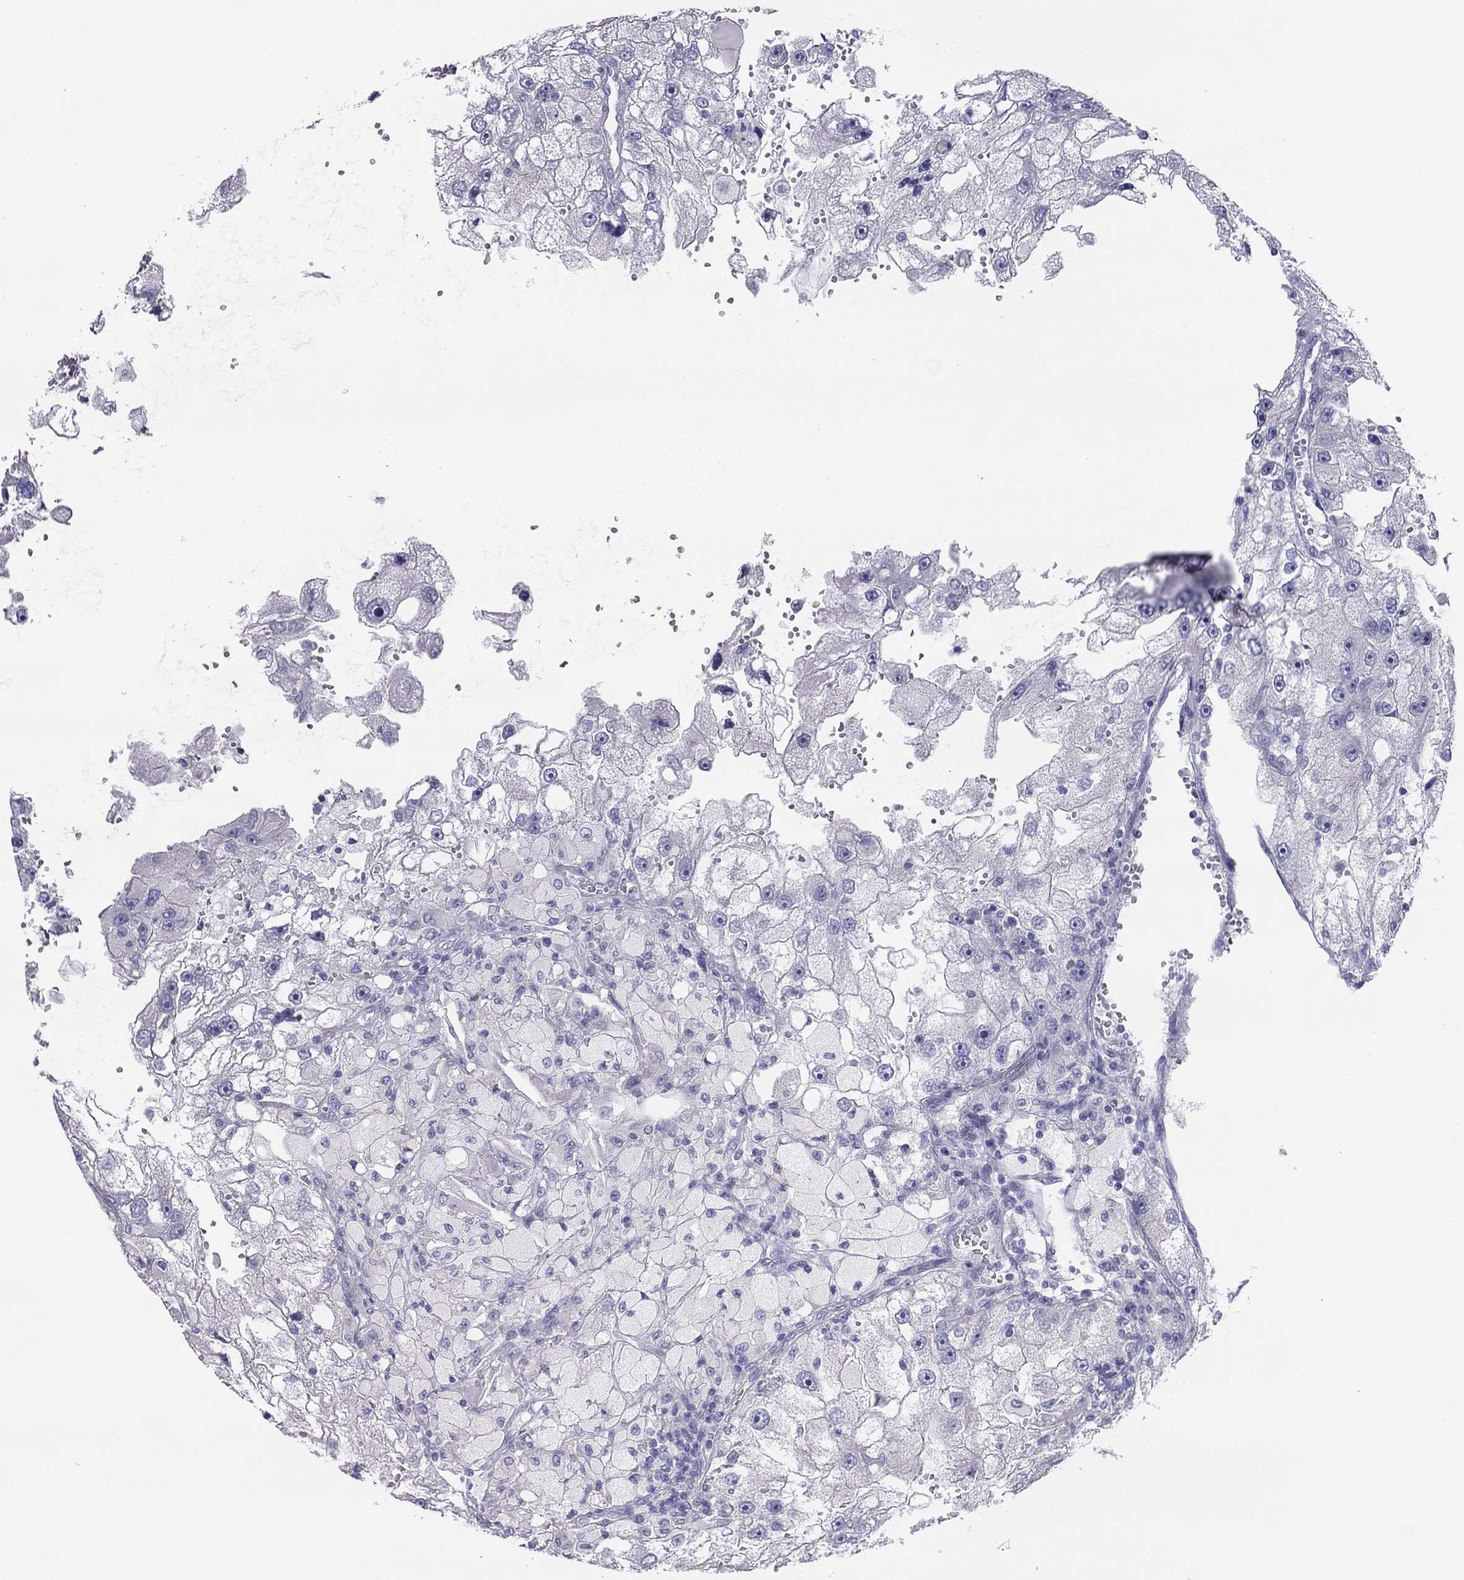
{"staining": {"intensity": "negative", "quantity": "none", "location": "none"}, "tissue": "renal cancer", "cell_type": "Tumor cells", "image_type": "cancer", "snomed": [{"axis": "morphology", "description": "Adenocarcinoma, NOS"}, {"axis": "topography", "description": "Kidney"}], "caption": "Renal adenocarcinoma stained for a protein using IHC shows no expression tumor cells.", "gene": "MGAT4C", "patient": {"sex": "male", "age": 63}}